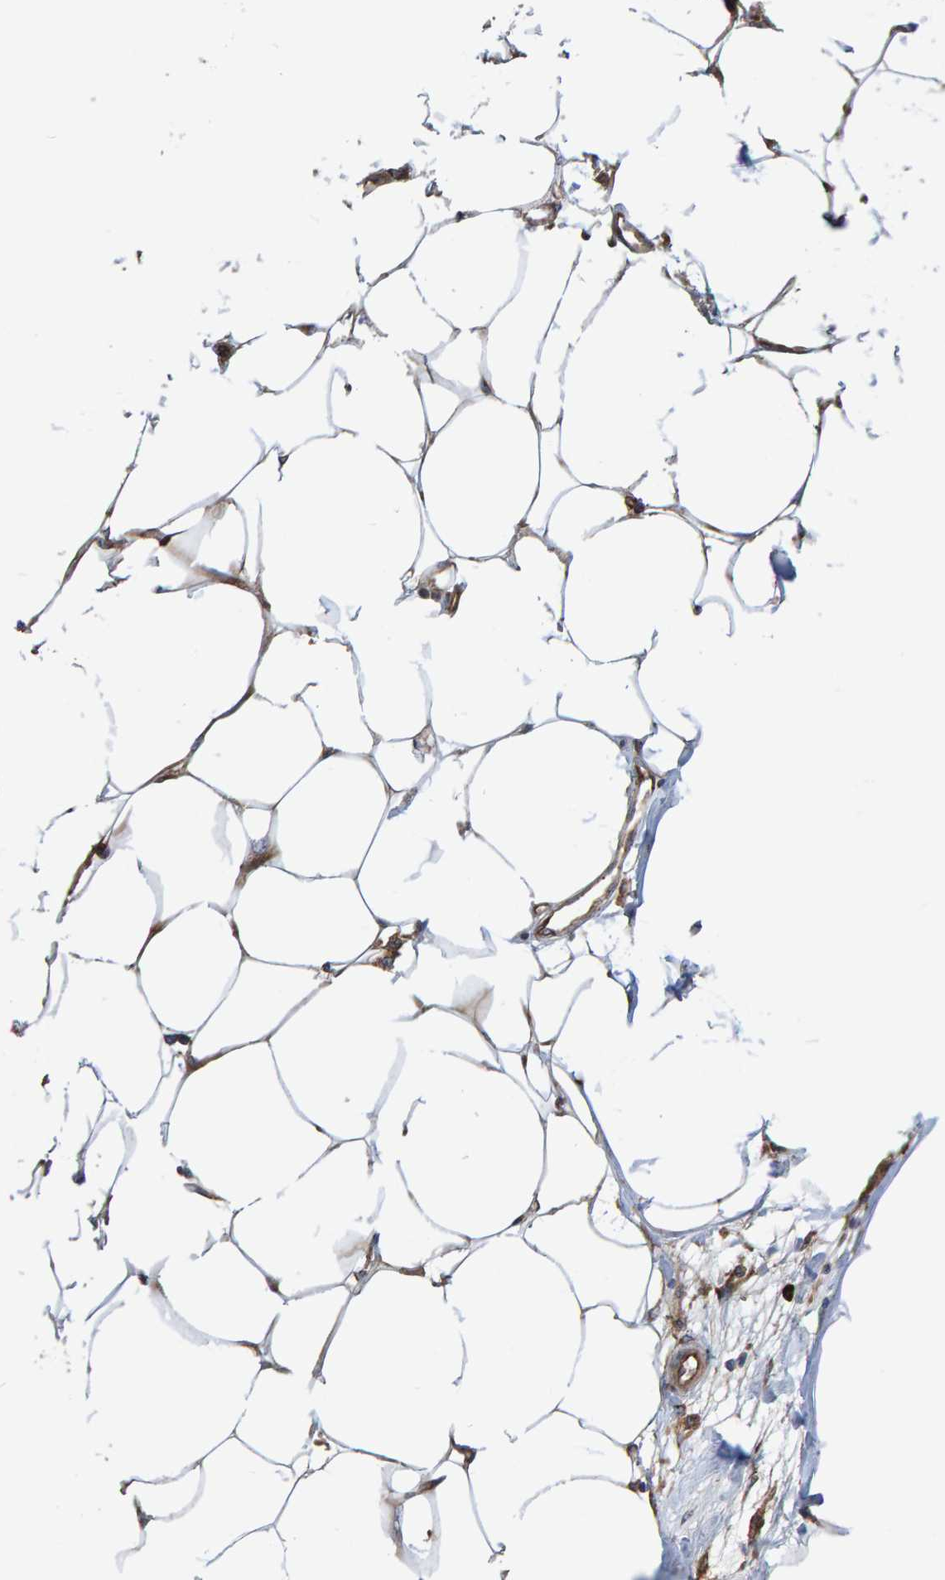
{"staining": {"intensity": "strong", "quantity": "25%-75%", "location": "cytoplasmic/membranous"}, "tissue": "adipose tissue", "cell_type": "Adipocytes", "image_type": "normal", "snomed": [{"axis": "morphology", "description": "Normal tissue, NOS"}, {"axis": "morphology", "description": "Adenocarcinoma, NOS"}, {"axis": "topography", "description": "Colon"}, {"axis": "topography", "description": "Peripheral nerve tissue"}], "caption": "Adipose tissue stained with immunohistochemistry reveals strong cytoplasmic/membranous staining in about 25%-75% of adipocytes. The staining was performed using DAB (3,3'-diaminobenzidine) to visualize the protein expression in brown, while the nuclei were stained in blue with hematoxylin (Magnification: 20x).", "gene": "KIAA0753", "patient": {"sex": "male", "age": 14}}